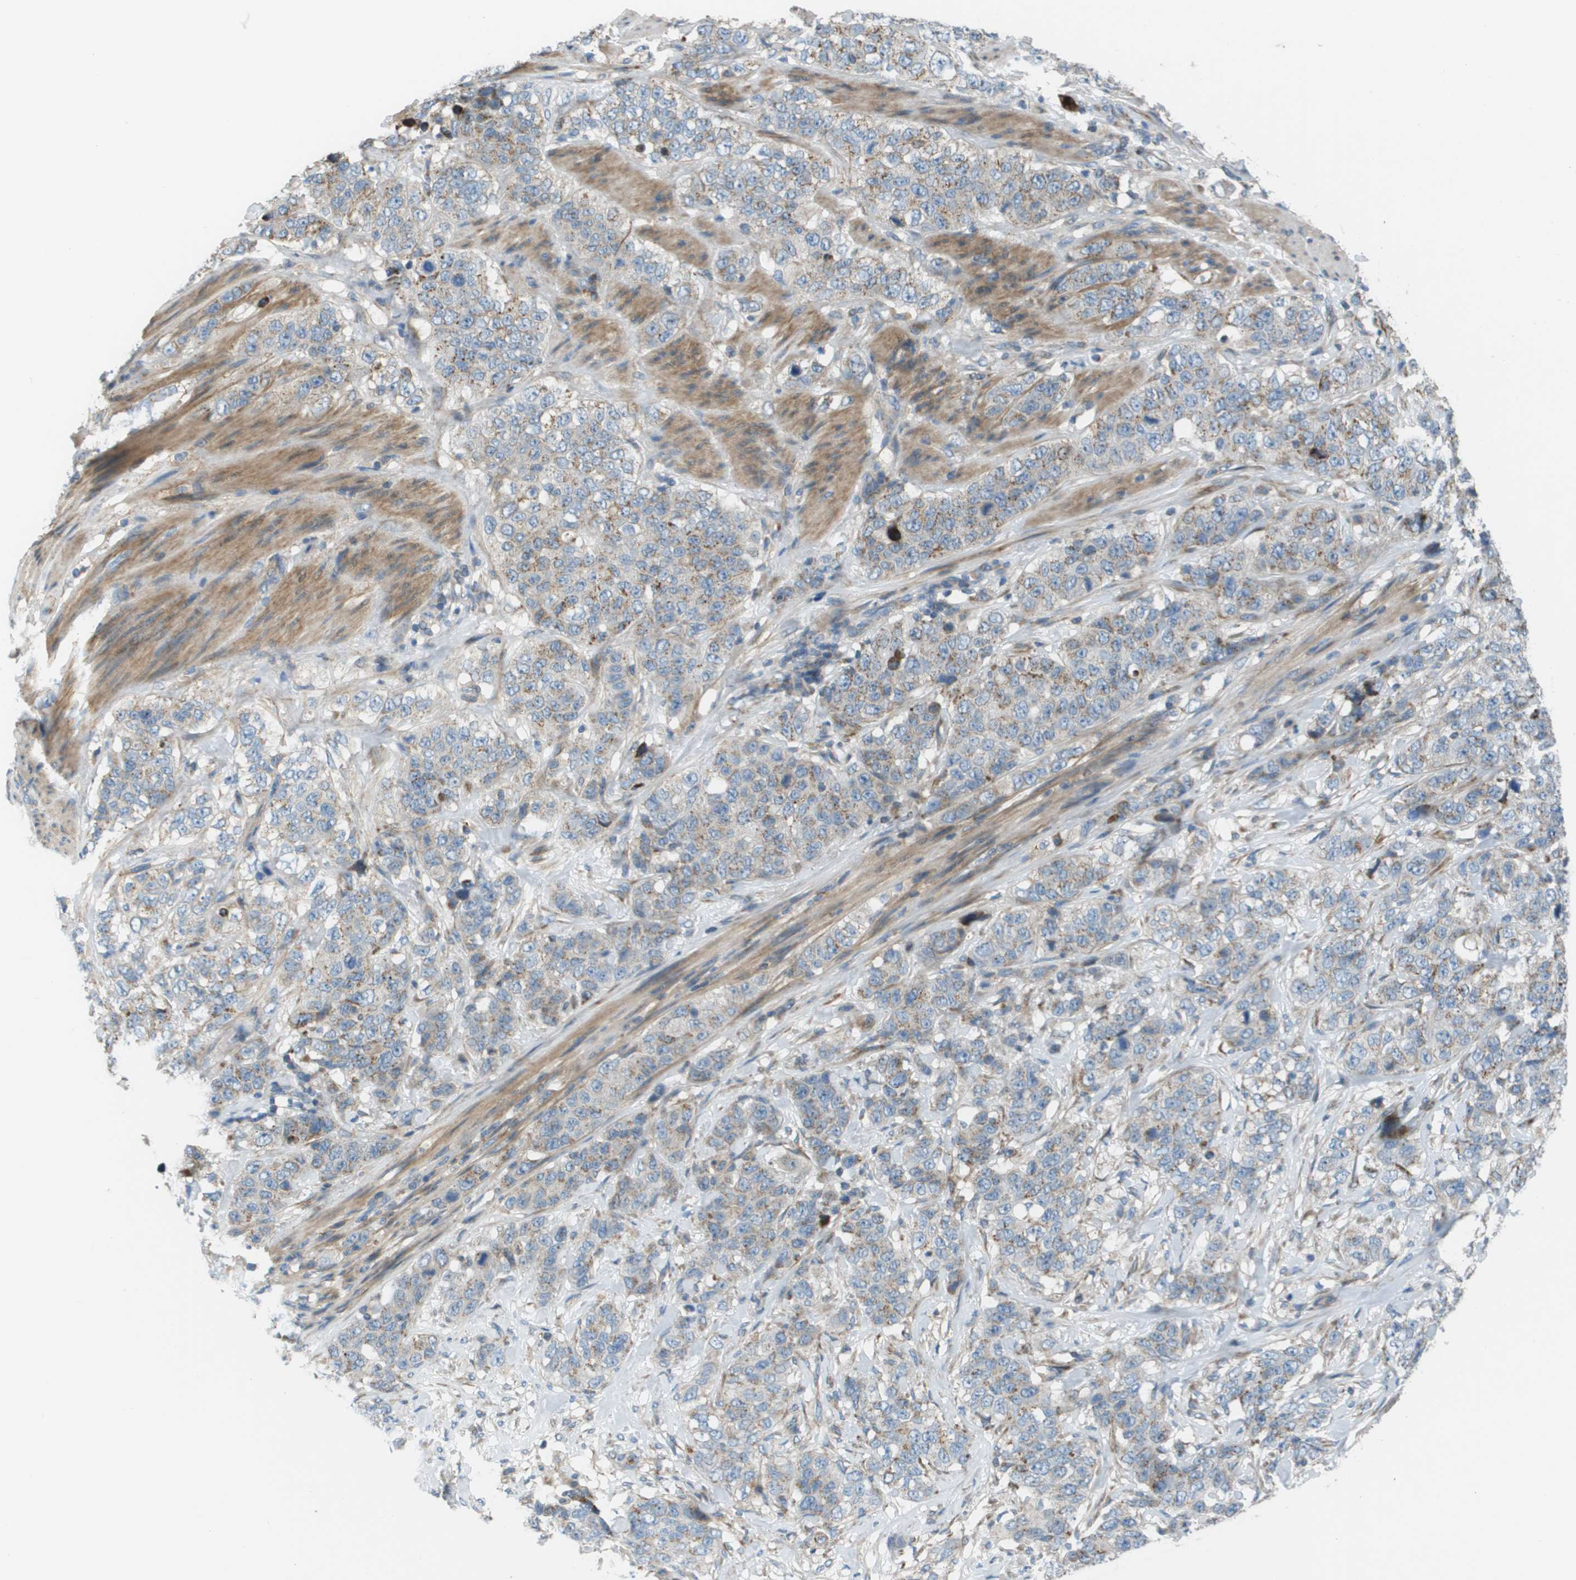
{"staining": {"intensity": "moderate", "quantity": "<25%", "location": "cytoplasmic/membranous"}, "tissue": "stomach cancer", "cell_type": "Tumor cells", "image_type": "cancer", "snomed": [{"axis": "morphology", "description": "Adenocarcinoma, NOS"}, {"axis": "topography", "description": "Stomach"}], "caption": "Protein expression analysis of stomach adenocarcinoma reveals moderate cytoplasmic/membranous staining in about <25% of tumor cells. (Brightfield microscopy of DAB IHC at high magnification).", "gene": "GALNT6", "patient": {"sex": "male", "age": 48}}